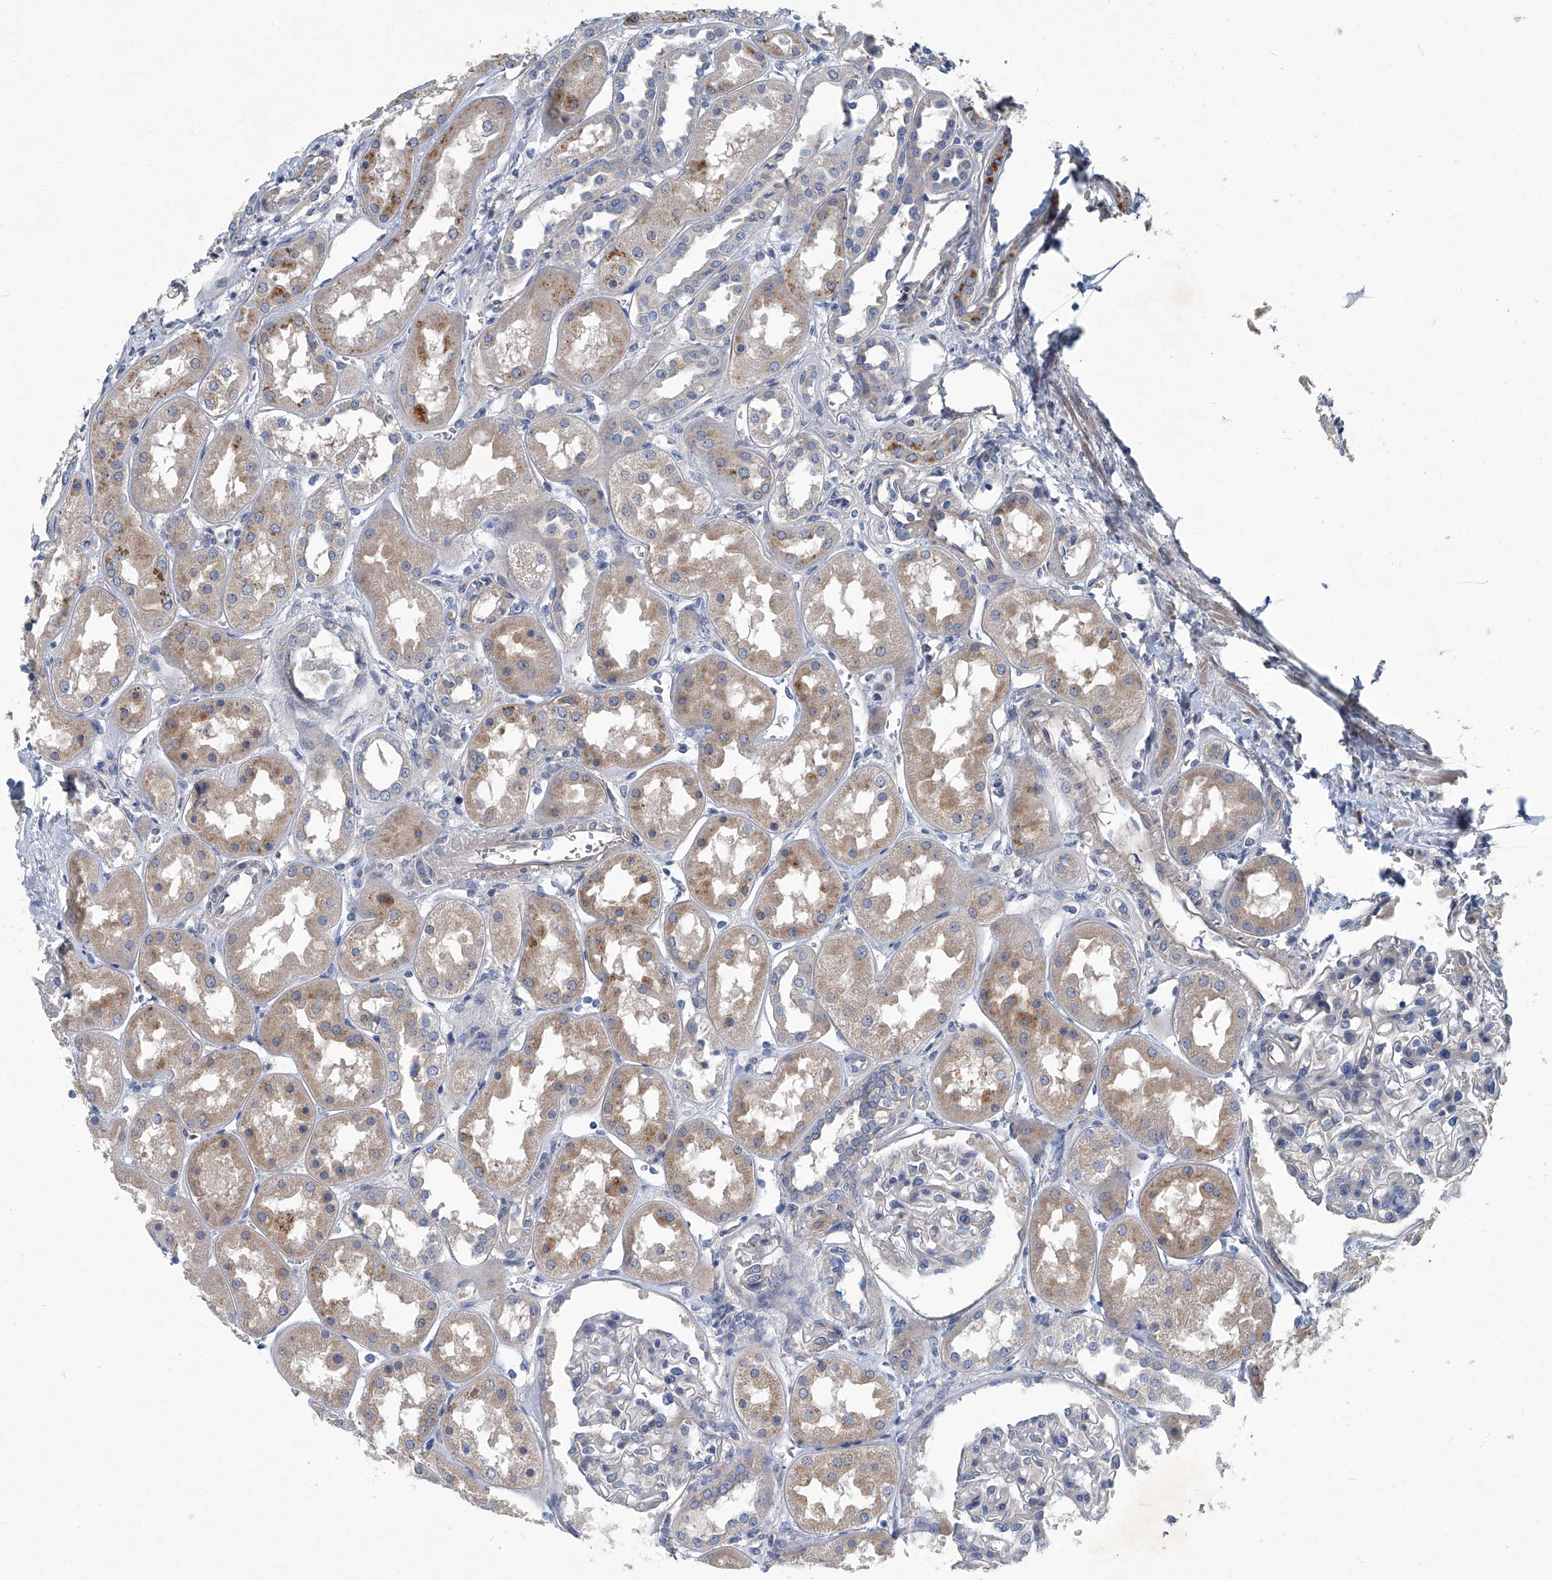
{"staining": {"intensity": "negative", "quantity": "none", "location": "none"}, "tissue": "kidney", "cell_type": "Cells in glomeruli", "image_type": "normal", "snomed": [{"axis": "morphology", "description": "Normal tissue, NOS"}, {"axis": "topography", "description": "Kidney"}], "caption": "Kidney was stained to show a protein in brown. There is no significant expression in cells in glomeruli. The staining is performed using DAB (3,3'-diaminobenzidine) brown chromogen with nuclei counter-stained in using hematoxylin.", "gene": "SLC26A11", "patient": {"sex": "male", "age": 70}}